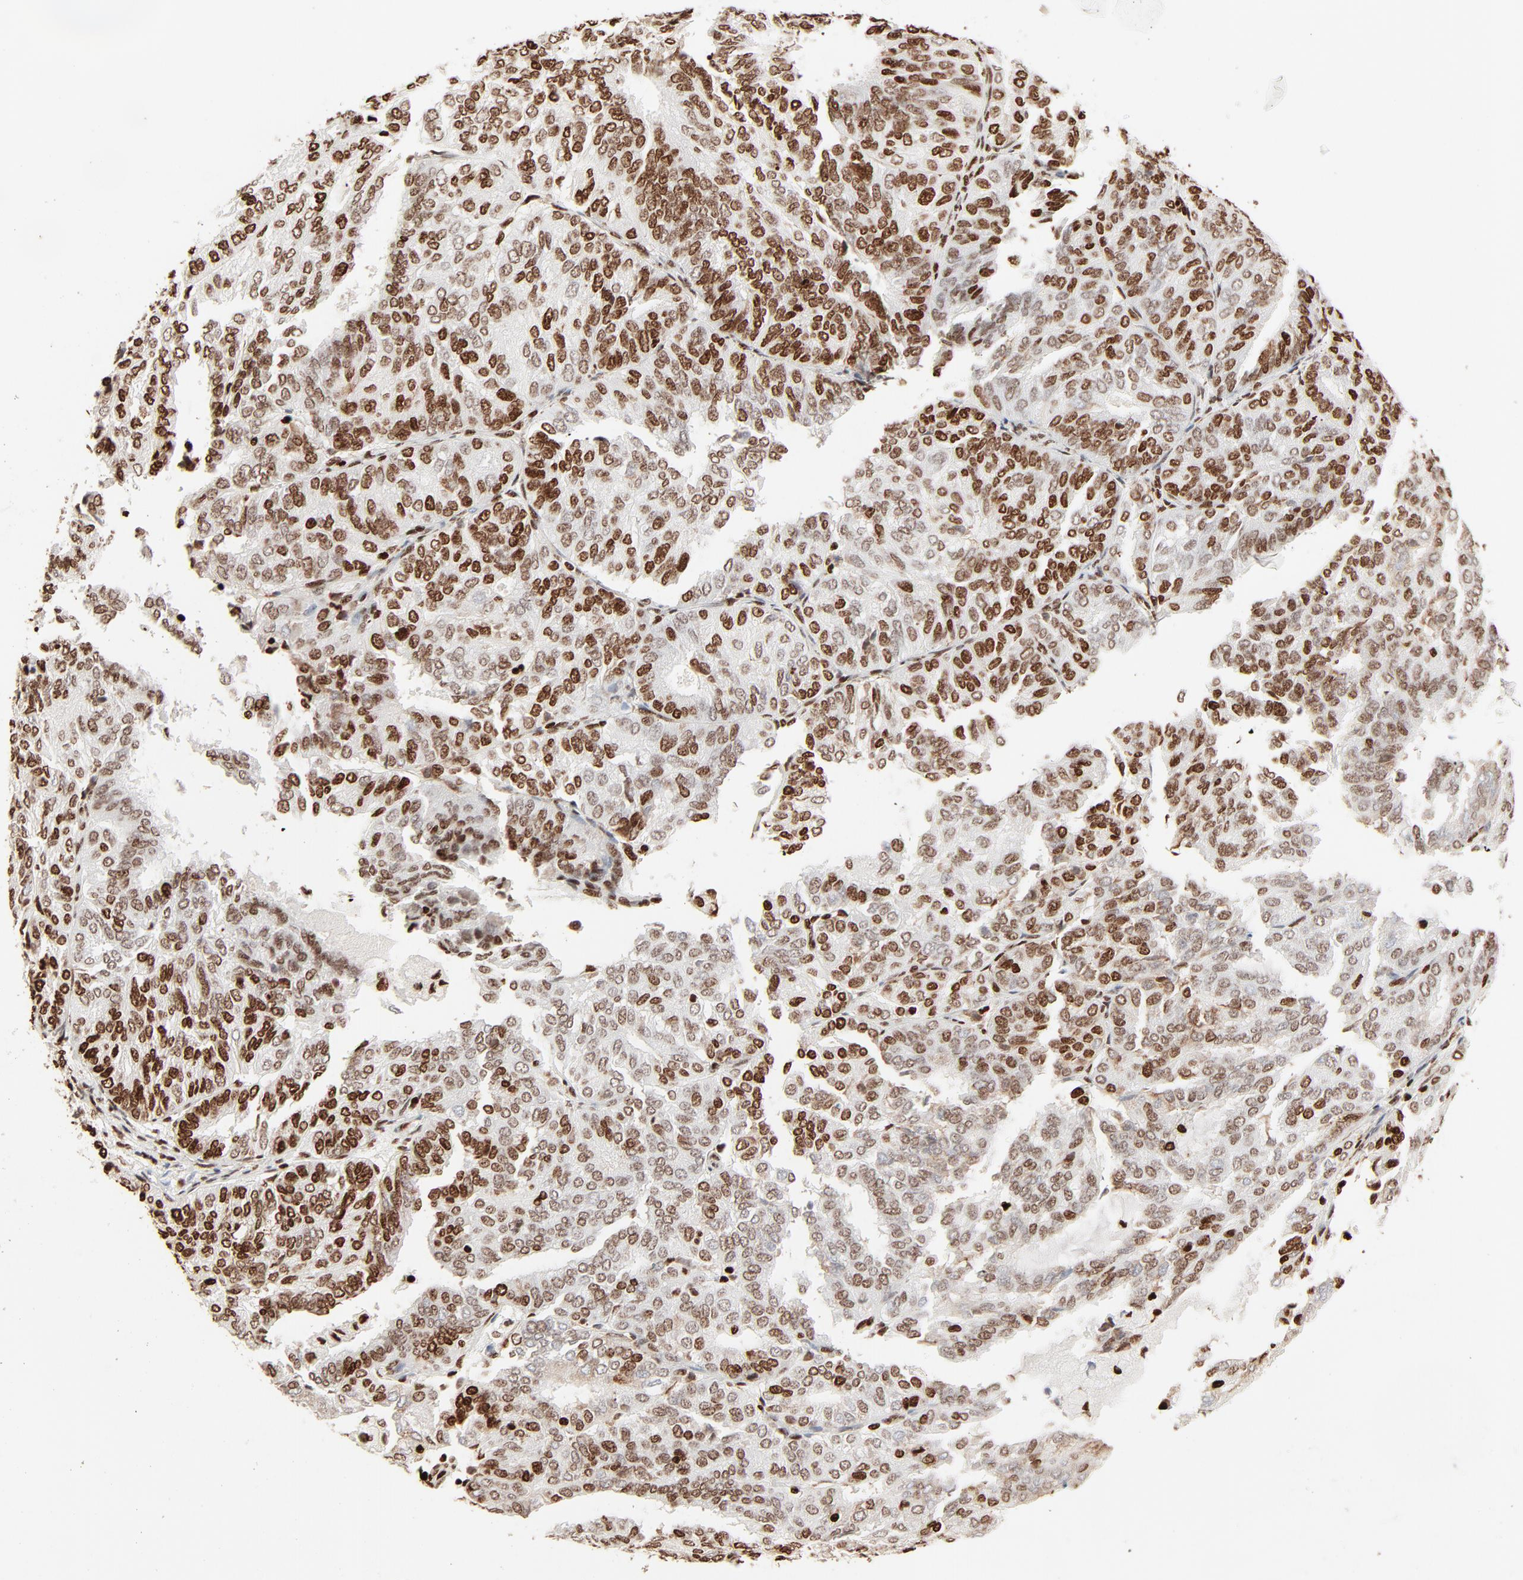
{"staining": {"intensity": "moderate", "quantity": ">75%", "location": "nuclear"}, "tissue": "endometrial cancer", "cell_type": "Tumor cells", "image_type": "cancer", "snomed": [{"axis": "morphology", "description": "Adenocarcinoma, NOS"}, {"axis": "topography", "description": "Endometrium"}], "caption": "IHC (DAB) staining of human endometrial adenocarcinoma displays moderate nuclear protein positivity in about >75% of tumor cells.", "gene": "HMGB2", "patient": {"sex": "female", "age": 59}}